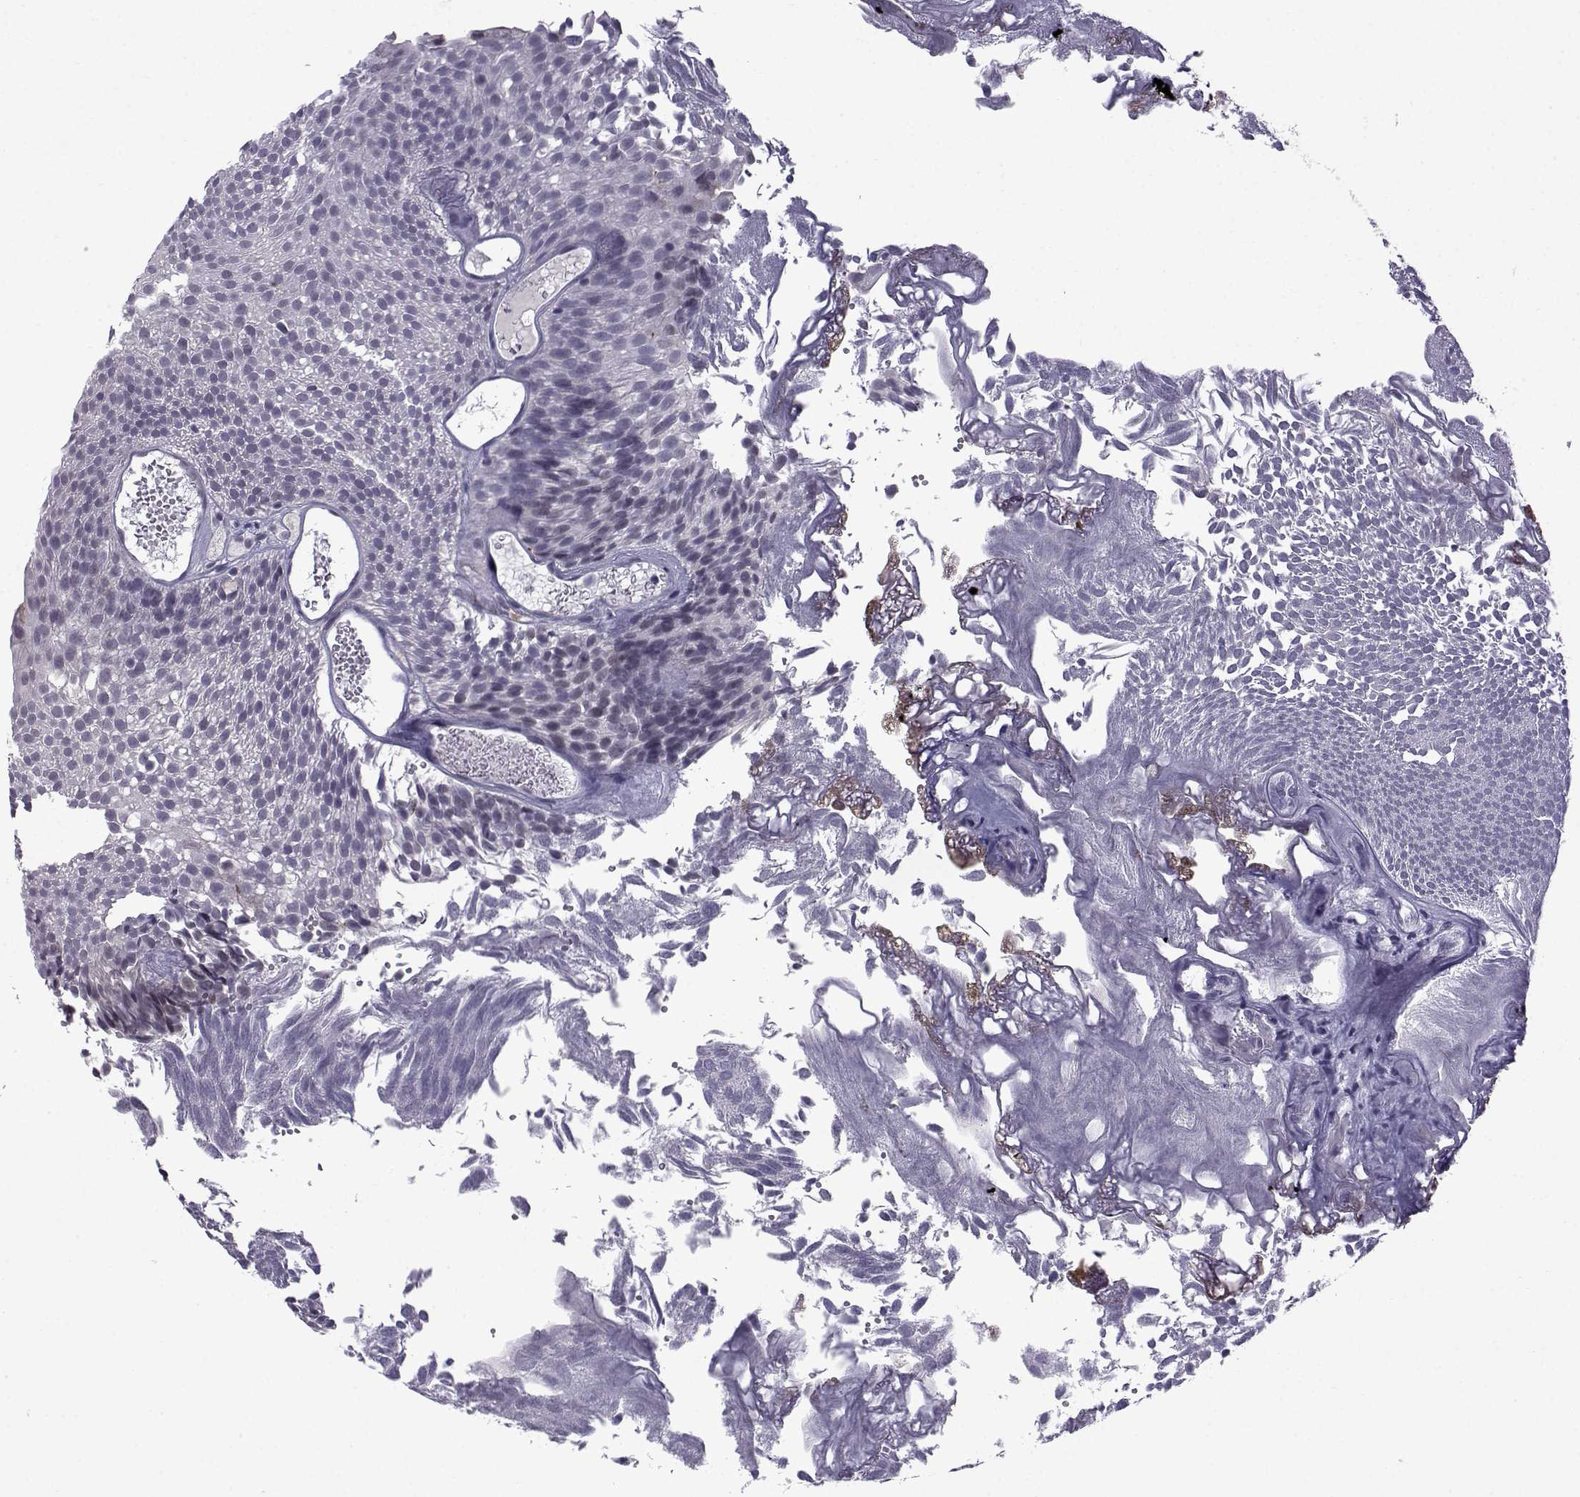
{"staining": {"intensity": "negative", "quantity": "none", "location": "none"}, "tissue": "urothelial cancer", "cell_type": "Tumor cells", "image_type": "cancer", "snomed": [{"axis": "morphology", "description": "Urothelial carcinoma, Low grade"}, {"axis": "topography", "description": "Urinary bladder"}], "caption": "Protein analysis of urothelial carcinoma (low-grade) demonstrates no significant staining in tumor cells.", "gene": "RBM24", "patient": {"sex": "male", "age": 52}}